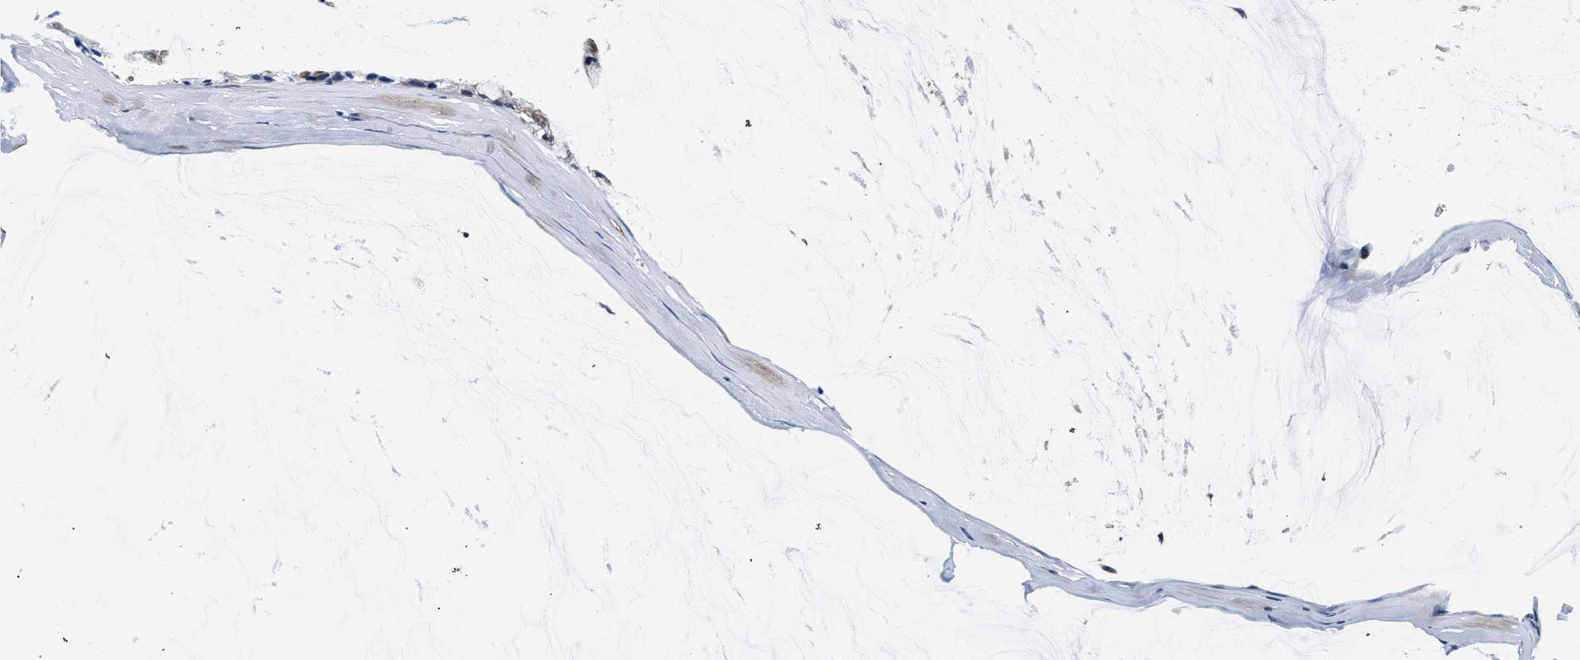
{"staining": {"intensity": "weak", "quantity": "25%-75%", "location": "cytoplasmic/membranous"}, "tissue": "ovarian cancer", "cell_type": "Tumor cells", "image_type": "cancer", "snomed": [{"axis": "morphology", "description": "Cystadenocarcinoma, mucinous, NOS"}, {"axis": "topography", "description": "Ovary"}], "caption": "Immunohistochemical staining of ovarian mucinous cystadenocarcinoma demonstrates weak cytoplasmic/membranous protein positivity in about 25%-75% of tumor cells. The staining was performed using DAB (3,3'-diaminobenzidine), with brown indicating positive protein expression. Nuclei are stained blue with hematoxylin.", "gene": "LASP1", "patient": {"sex": "female", "age": 39}}